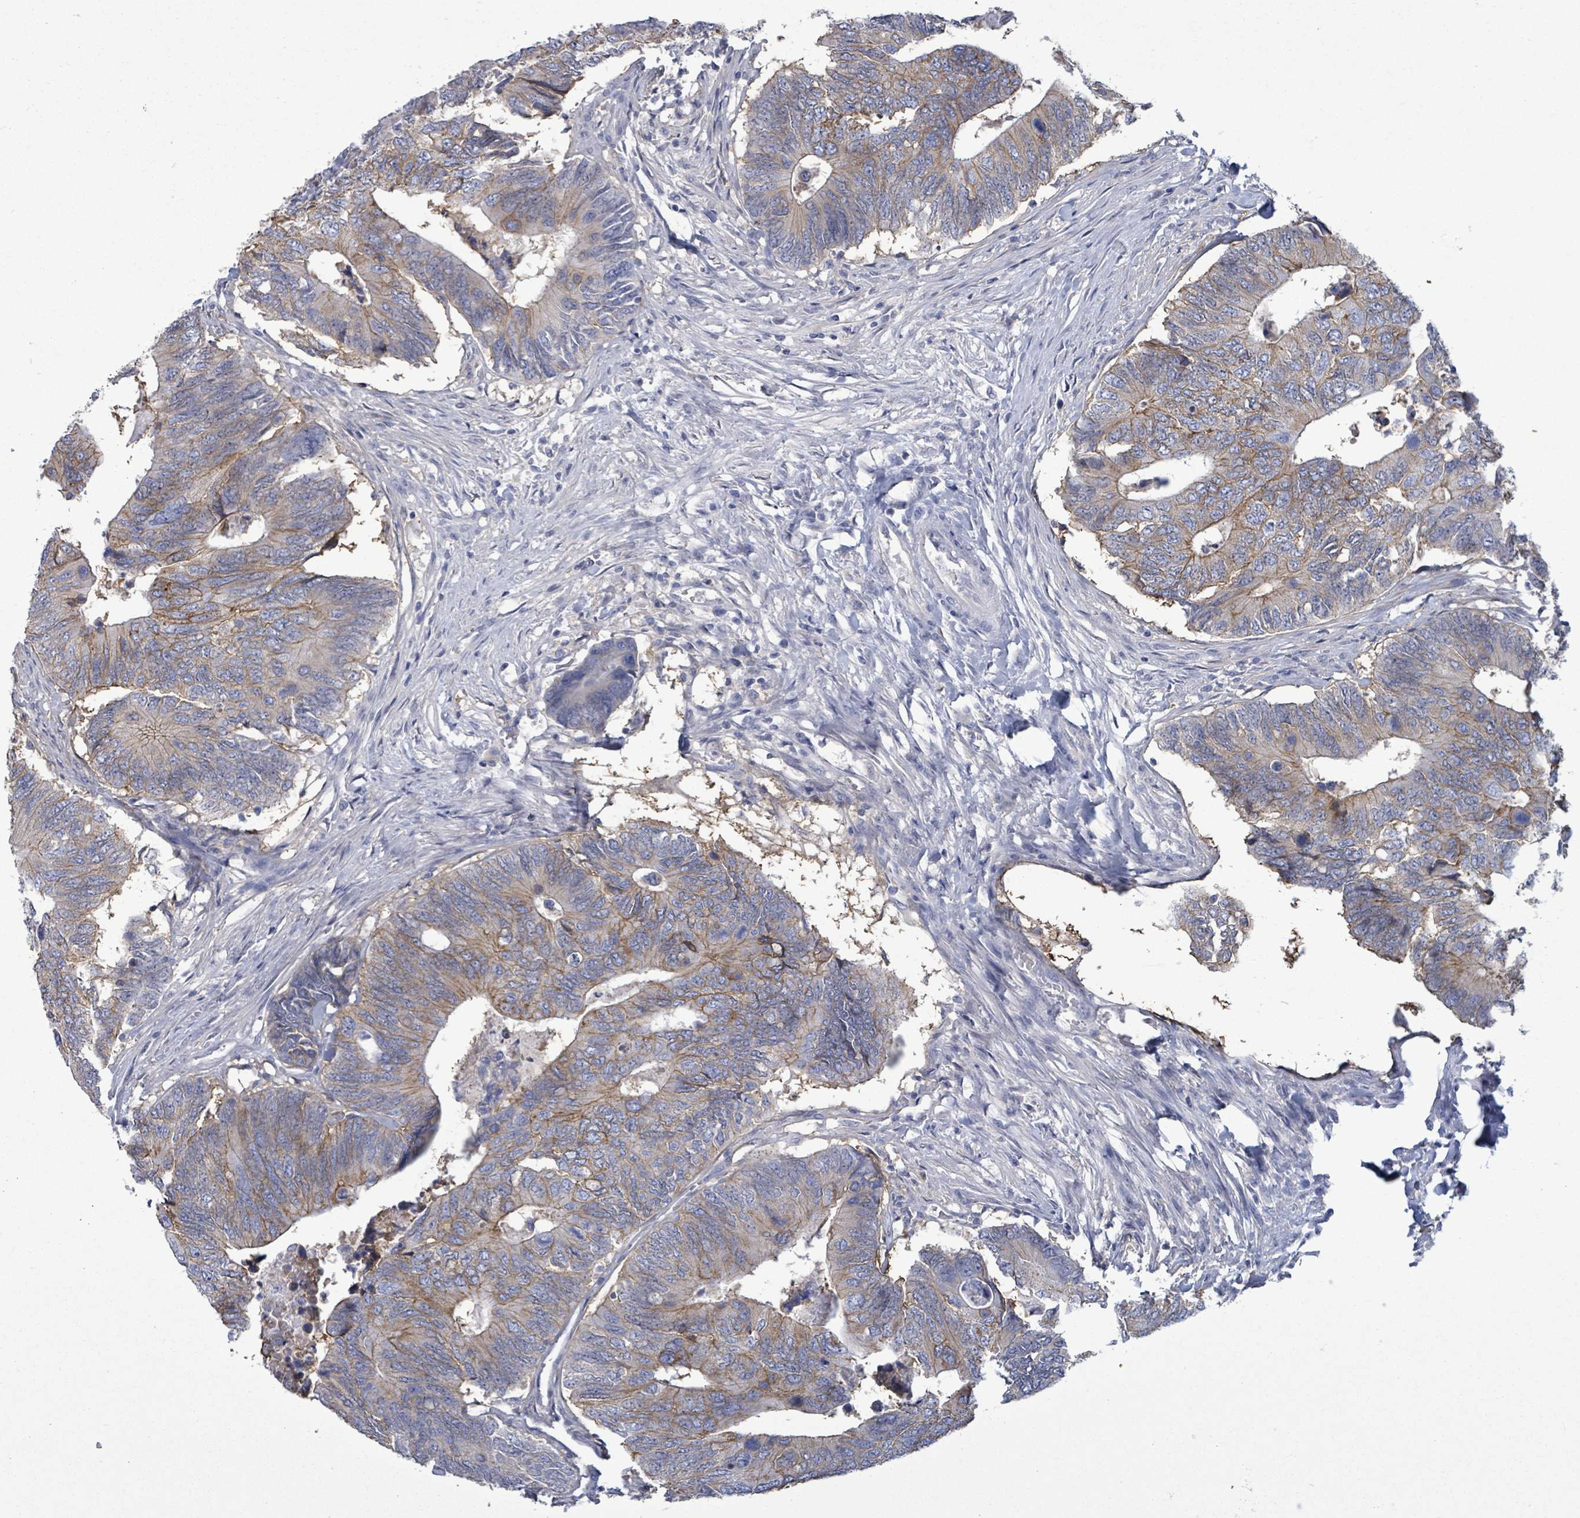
{"staining": {"intensity": "moderate", "quantity": "25%-75%", "location": "cytoplasmic/membranous"}, "tissue": "colorectal cancer", "cell_type": "Tumor cells", "image_type": "cancer", "snomed": [{"axis": "morphology", "description": "Adenocarcinoma, NOS"}, {"axis": "topography", "description": "Colon"}], "caption": "Immunohistochemistry (DAB) staining of human colorectal adenocarcinoma reveals moderate cytoplasmic/membranous protein expression in approximately 25%-75% of tumor cells.", "gene": "BSG", "patient": {"sex": "male", "age": 87}}